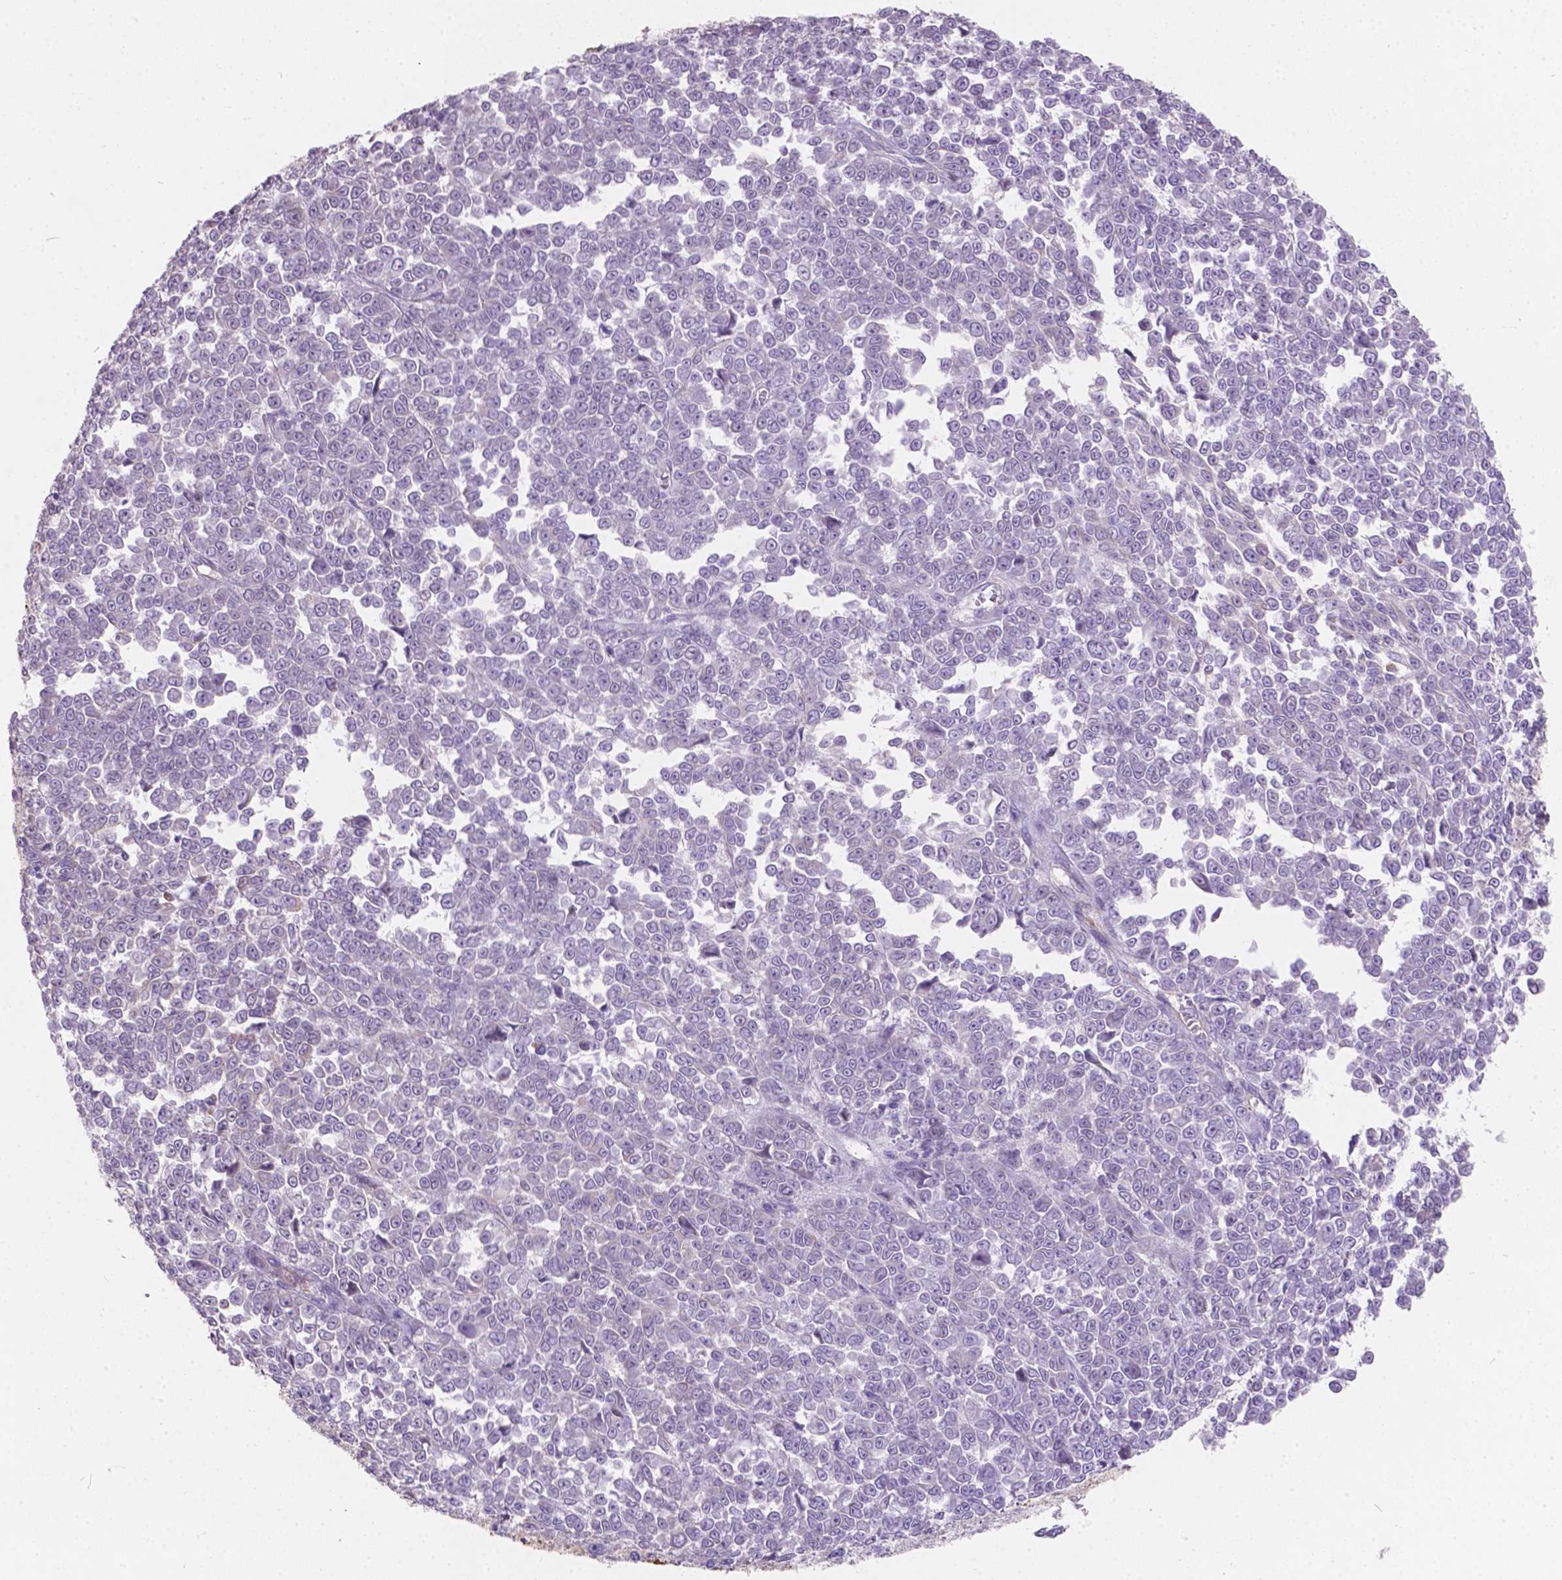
{"staining": {"intensity": "negative", "quantity": "none", "location": "none"}, "tissue": "melanoma", "cell_type": "Tumor cells", "image_type": "cancer", "snomed": [{"axis": "morphology", "description": "Malignant melanoma, NOS"}, {"axis": "topography", "description": "Skin"}], "caption": "Tumor cells show no significant protein staining in melanoma.", "gene": "AMOT", "patient": {"sex": "female", "age": 95}}